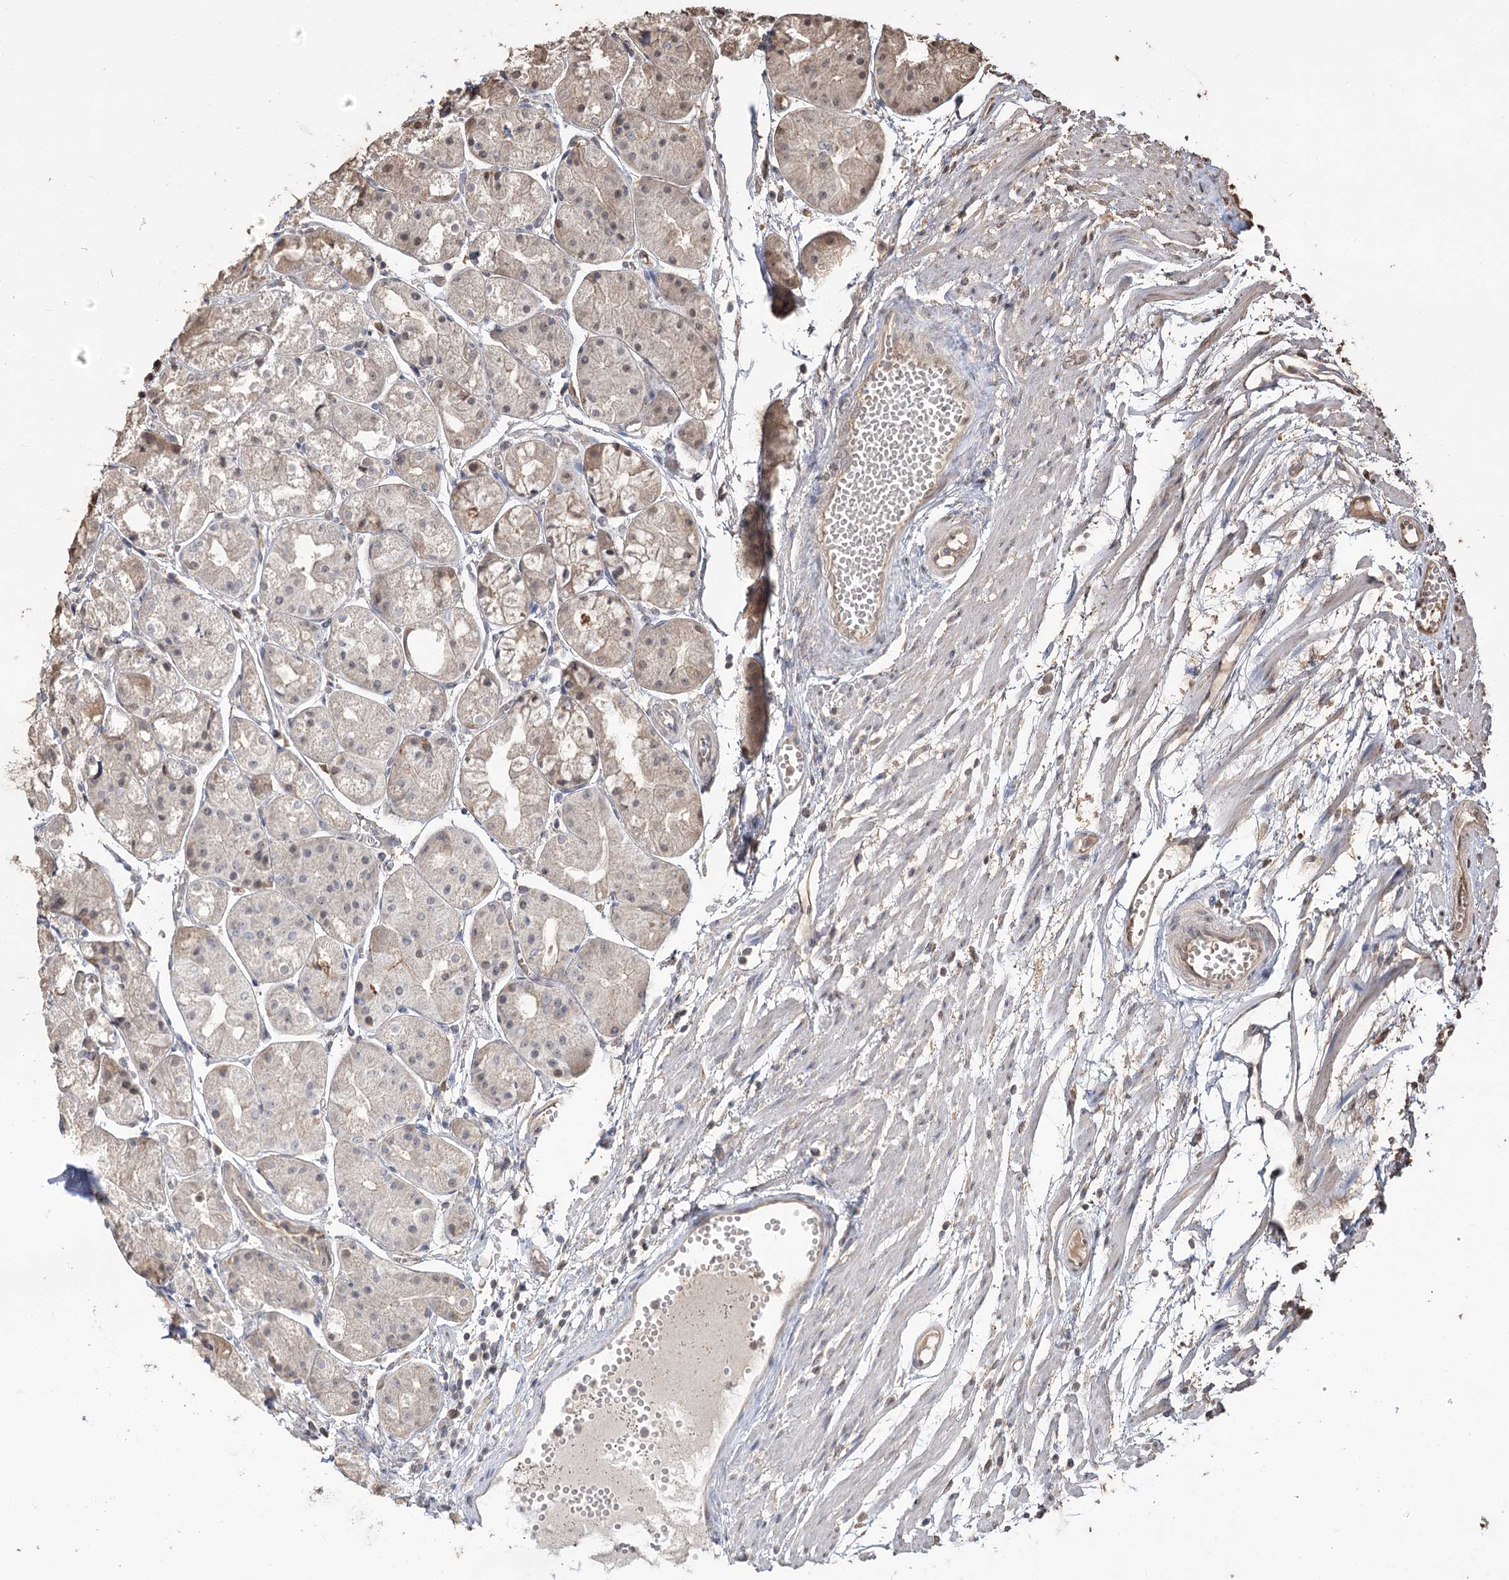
{"staining": {"intensity": "weak", "quantity": "25%-75%", "location": "nuclear"}, "tissue": "stomach", "cell_type": "Glandular cells", "image_type": "normal", "snomed": [{"axis": "morphology", "description": "Normal tissue, NOS"}, {"axis": "topography", "description": "Stomach, upper"}], "caption": "Glandular cells reveal weak nuclear staining in approximately 25%-75% of cells in normal stomach.", "gene": "PLCH1", "patient": {"sex": "male", "age": 72}}